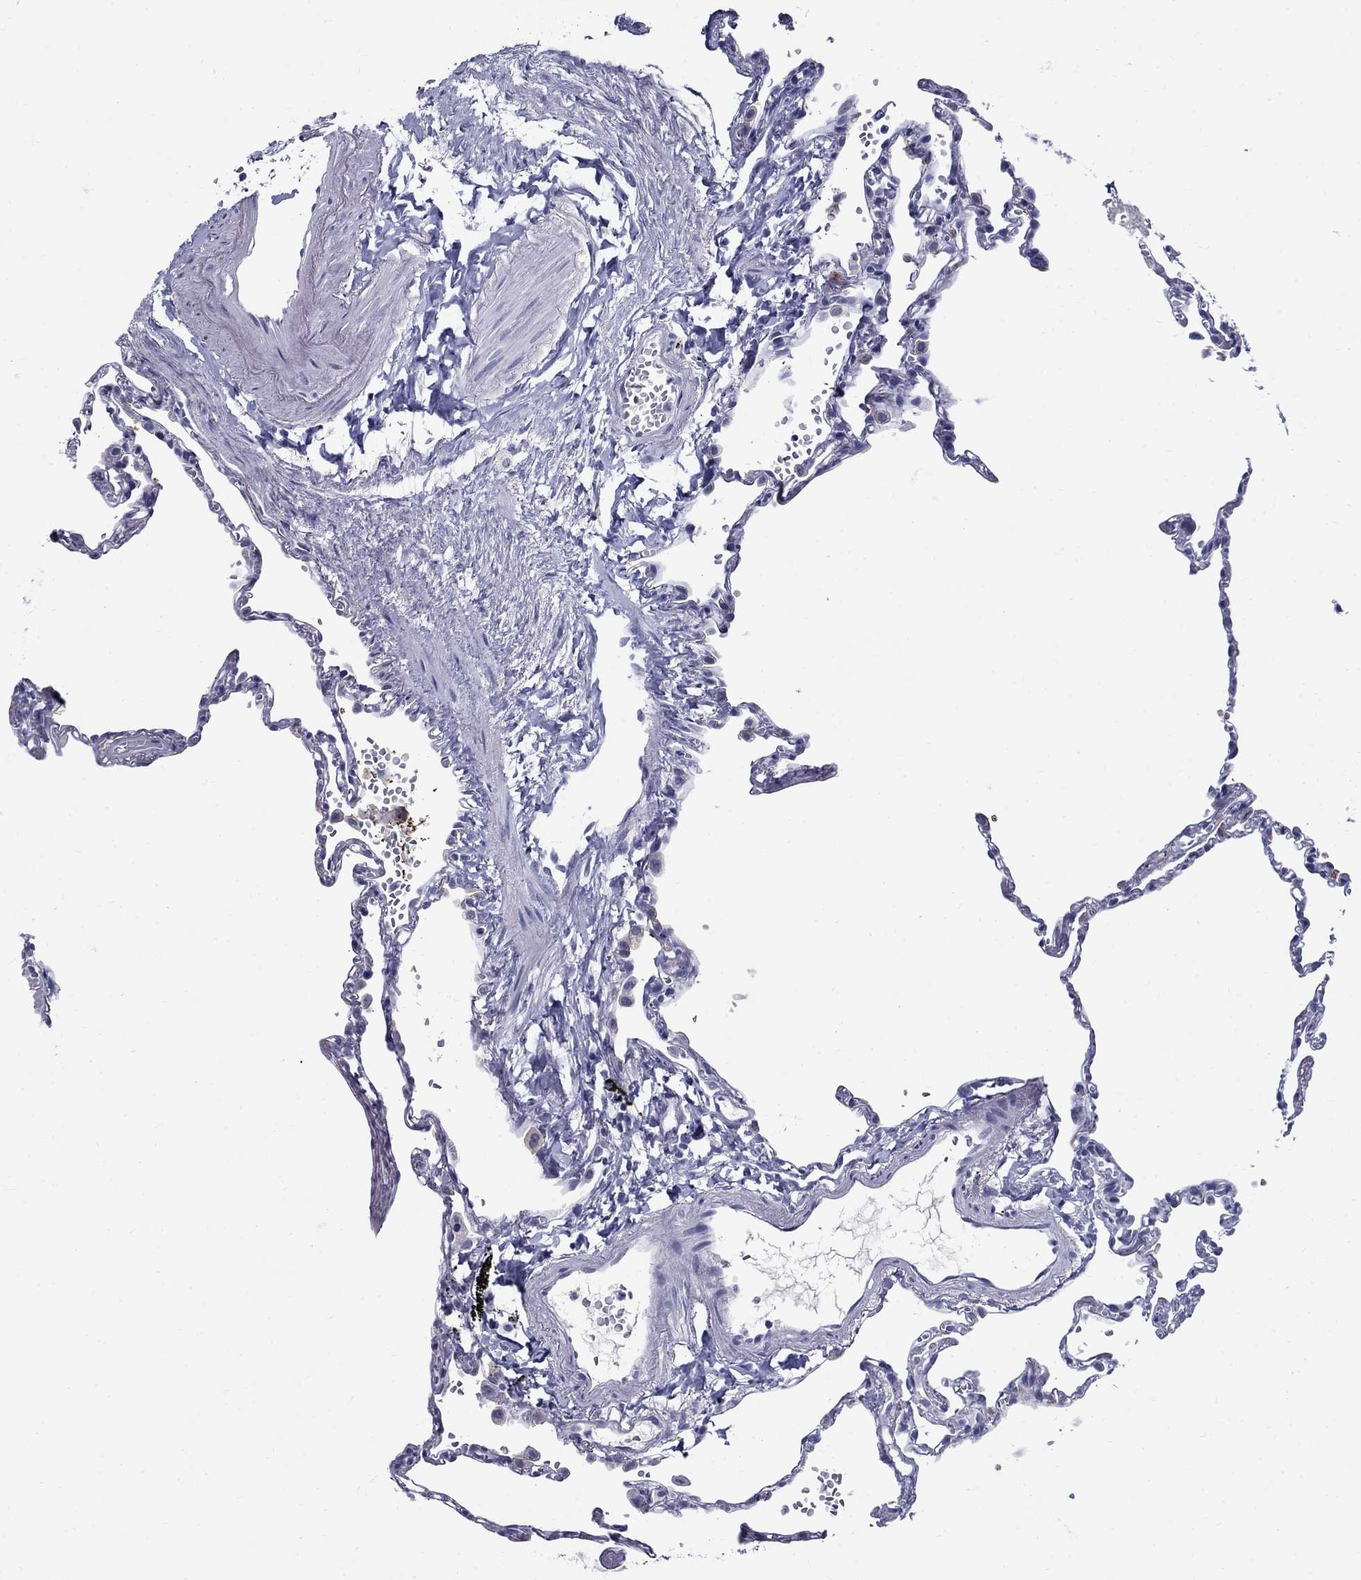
{"staining": {"intensity": "negative", "quantity": "none", "location": "none"}, "tissue": "lung", "cell_type": "Alveolar cells", "image_type": "normal", "snomed": [{"axis": "morphology", "description": "Normal tissue, NOS"}, {"axis": "topography", "description": "Lung"}], "caption": "There is no significant positivity in alveolar cells of lung. The staining was performed using DAB (3,3'-diaminobenzidine) to visualize the protein expression in brown, while the nuclei were stained in blue with hematoxylin (Magnification: 20x).", "gene": "C4orf19", "patient": {"sex": "male", "age": 78}}